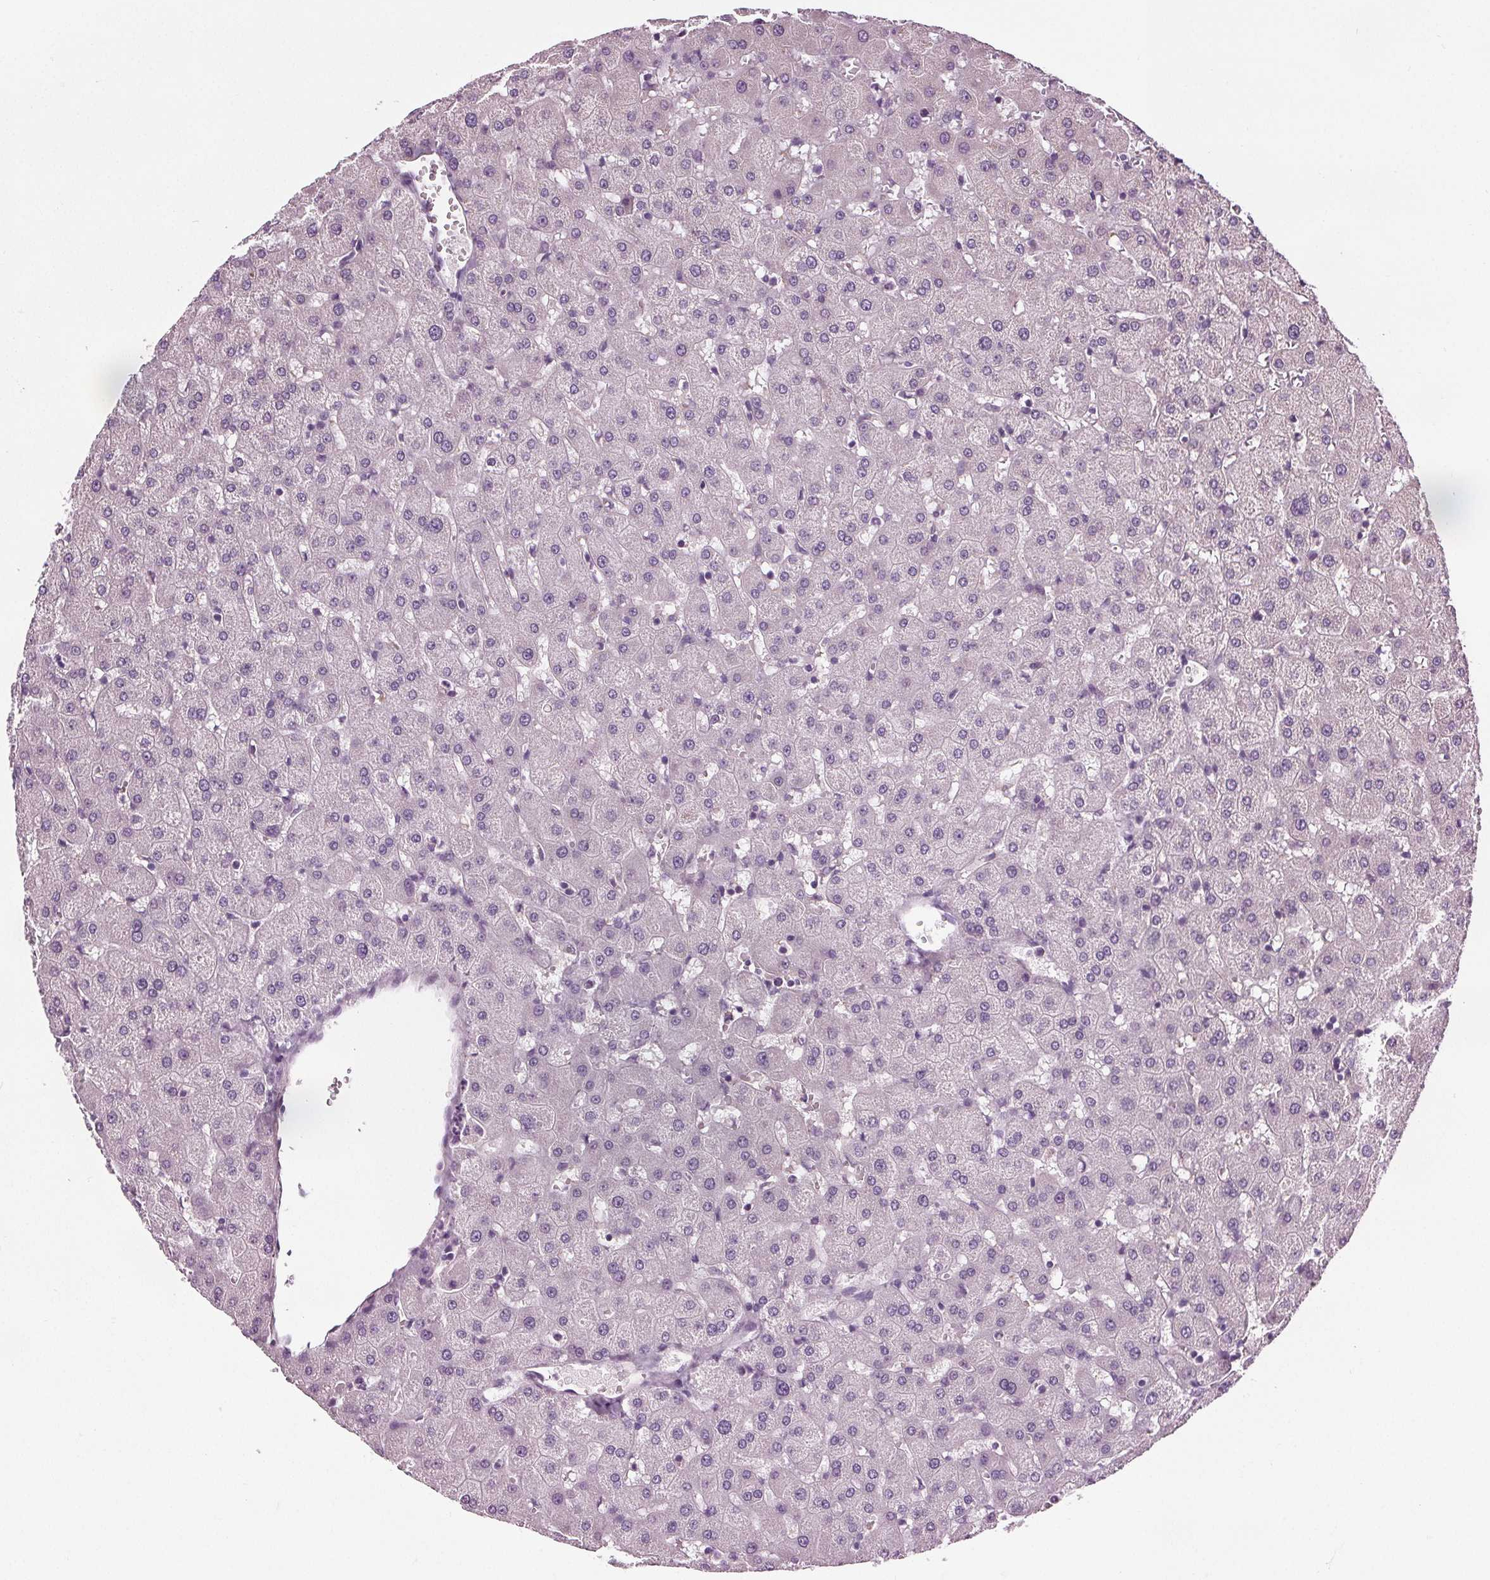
{"staining": {"intensity": "negative", "quantity": "none", "location": "none"}, "tissue": "liver", "cell_type": "Cholangiocytes", "image_type": "normal", "snomed": [{"axis": "morphology", "description": "Normal tissue, NOS"}, {"axis": "topography", "description": "Liver"}], "caption": "IHC of normal liver displays no staining in cholangiocytes.", "gene": "RASA1", "patient": {"sex": "female", "age": 63}}